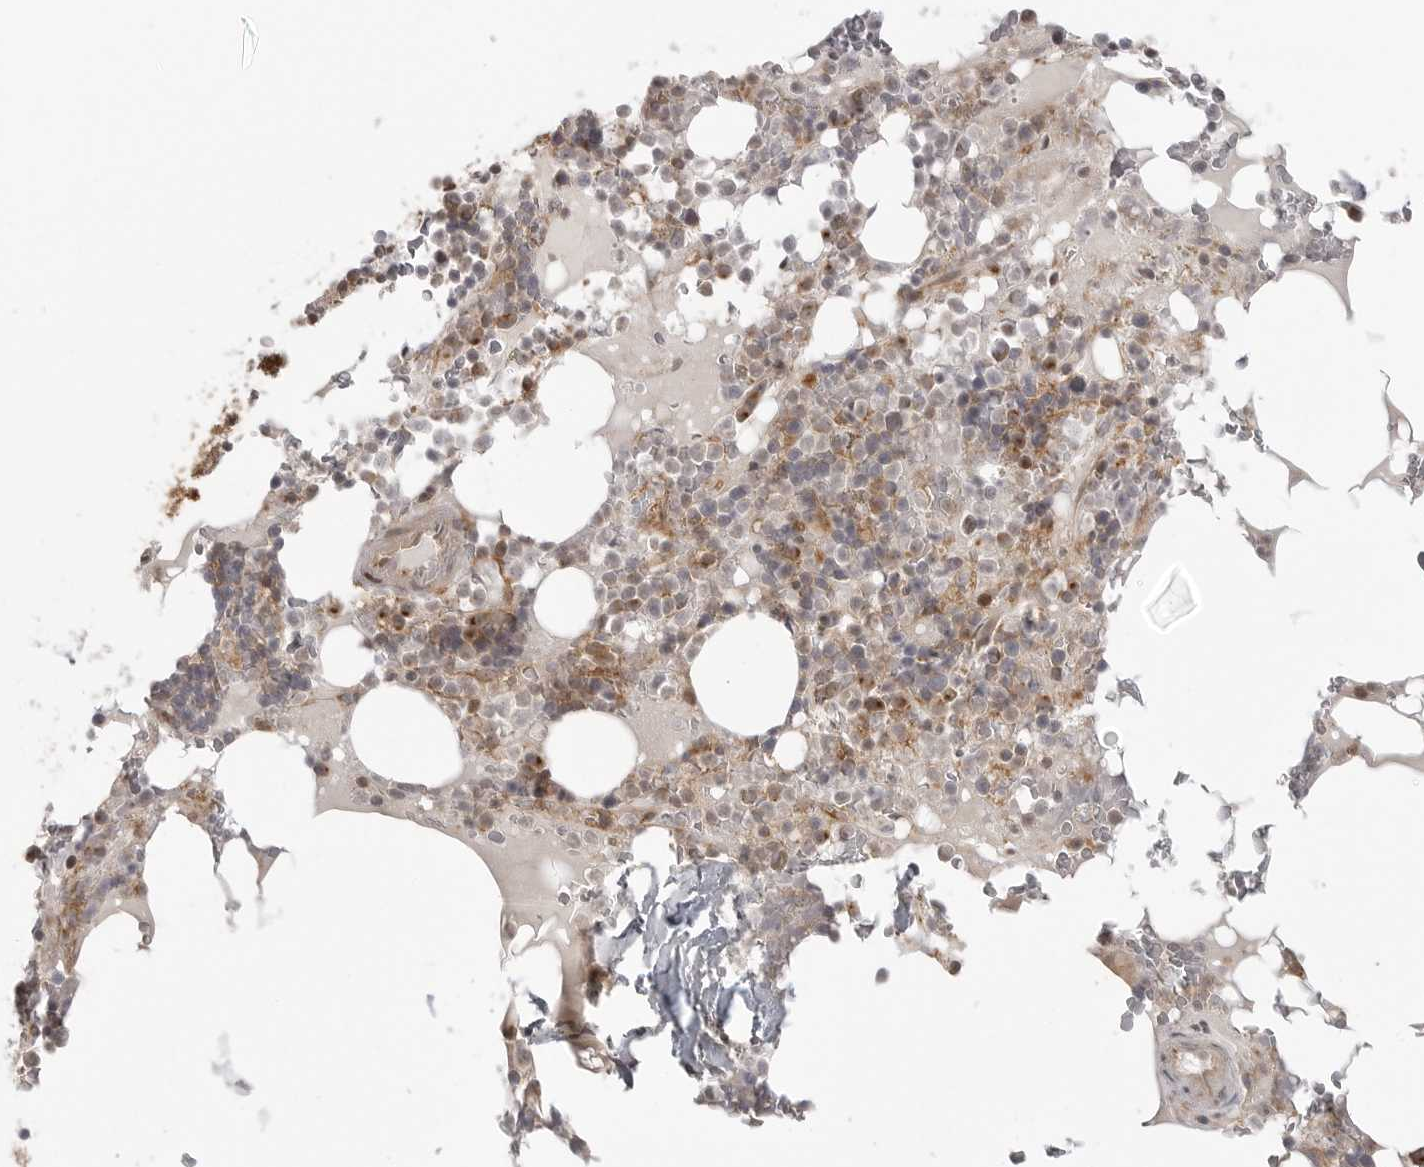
{"staining": {"intensity": "moderate", "quantity": "<25%", "location": "cytoplasmic/membranous"}, "tissue": "bone marrow", "cell_type": "Hematopoietic cells", "image_type": "normal", "snomed": [{"axis": "morphology", "description": "Normal tissue, NOS"}, {"axis": "topography", "description": "Bone marrow"}], "caption": "Brown immunohistochemical staining in normal bone marrow displays moderate cytoplasmic/membranous positivity in about <25% of hematopoietic cells.", "gene": "FAT3", "patient": {"sex": "male", "age": 58}}